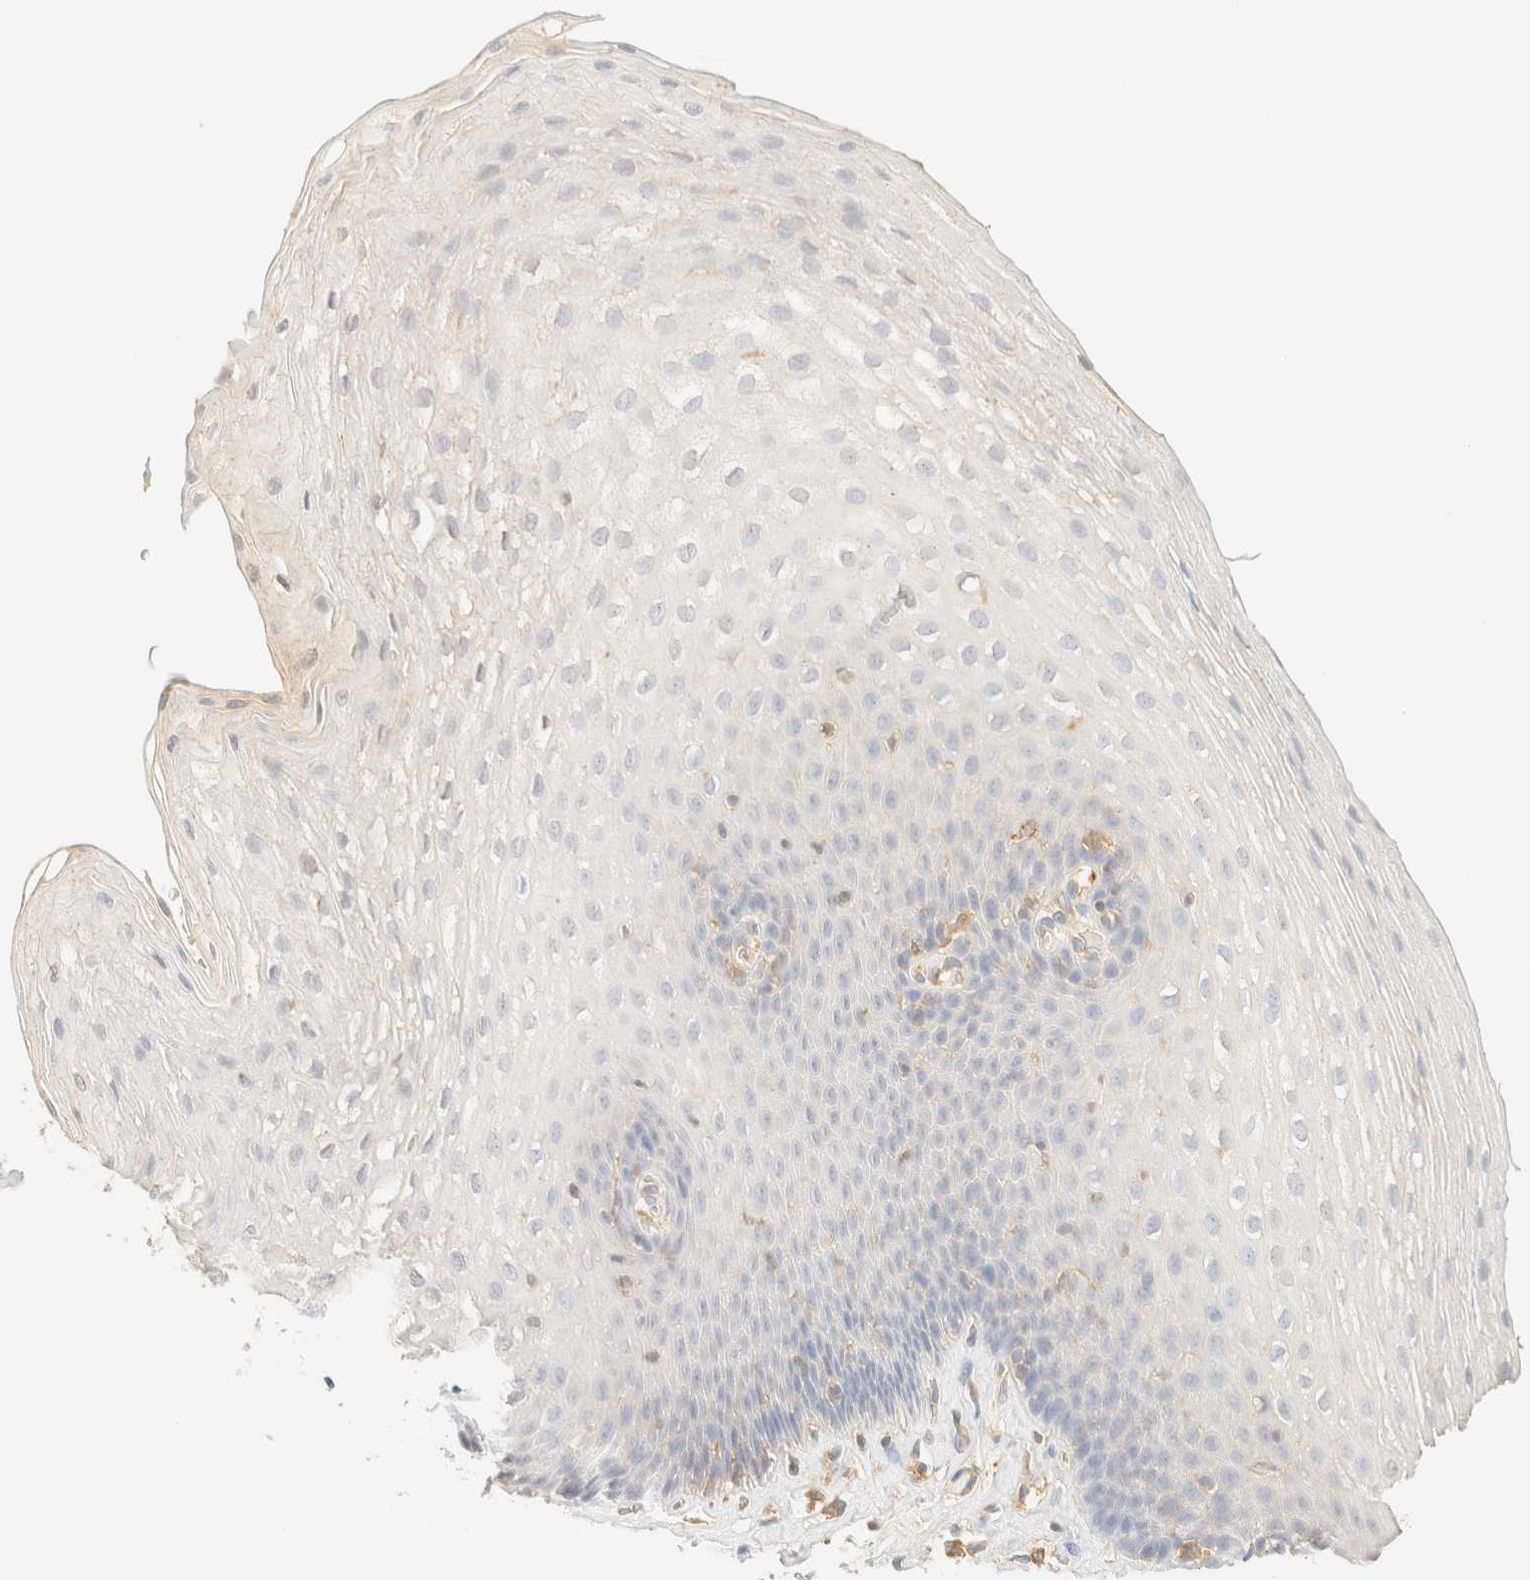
{"staining": {"intensity": "negative", "quantity": "none", "location": "none"}, "tissue": "esophagus", "cell_type": "Squamous epithelial cells", "image_type": "normal", "snomed": [{"axis": "morphology", "description": "Normal tissue, NOS"}, {"axis": "topography", "description": "Esophagus"}], "caption": "This histopathology image is of unremarkable esophagus stained with IHC to label a protein in brown with the nuclei are counter-stained blue. There is no expression in squamous epithelial cells.", "gene": "FHOD1", "patient": {"sex": "female", "age": 66}}